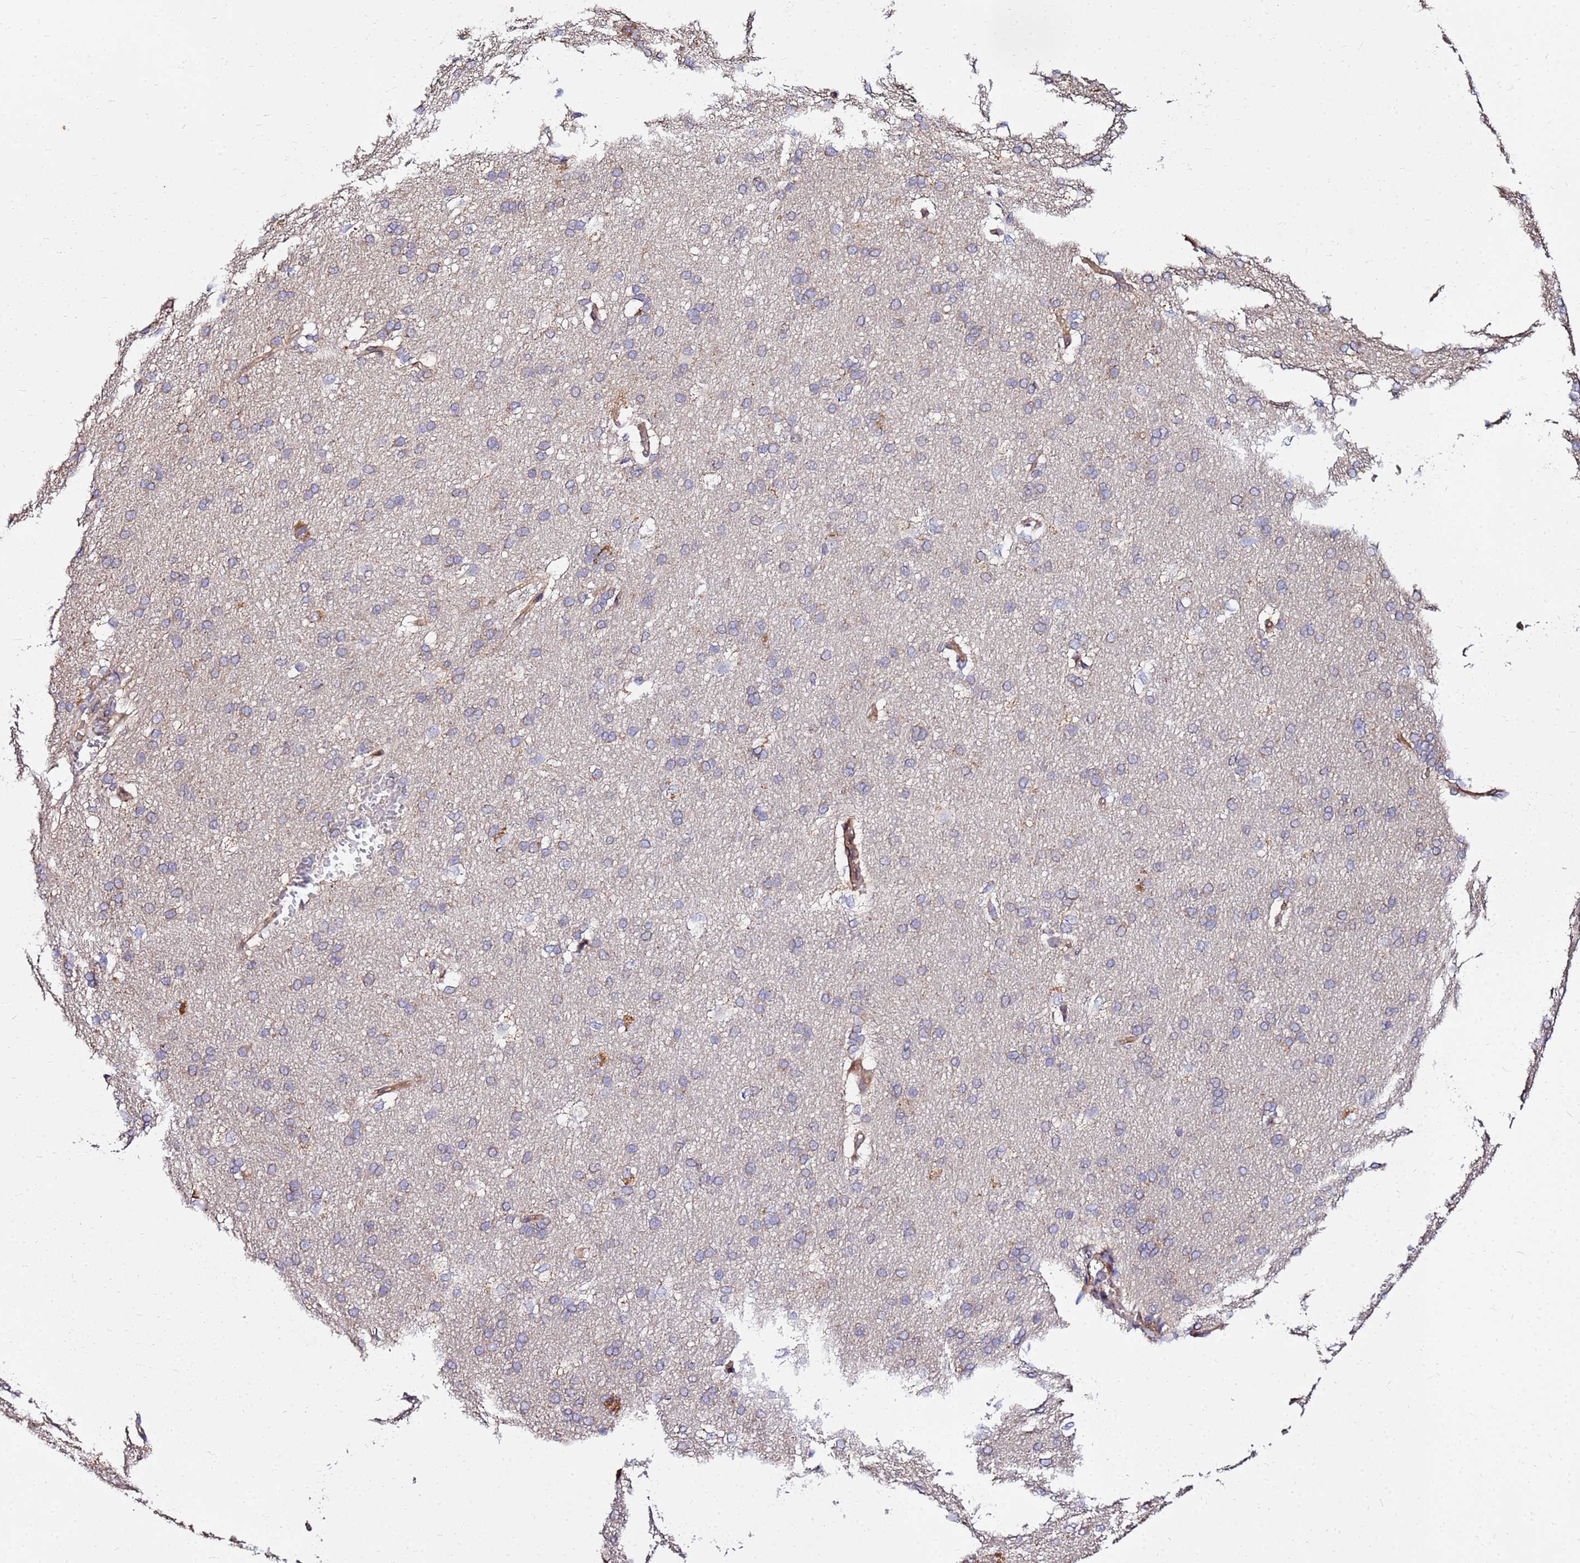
{"staining": {"intensity": "moderate", "quantity": ">75%", "location": "cytoplasmic/membranous"}, "tissue": "cerebral cortex", "cell_type": "Endothelial cells", "image_type": "normal", "snomed": [{"axis": "morphology", "description": "Normal tissue, NOS"}, {"axis": "topography", "description": "Cerebral cortex"}], "caption": "Brown immunohistochemical staining in normal human cerebral cortex demonstrates moderate cytoplasmic/membranous expression in about >75% of endothelial cells.", "gene": "WWC2", "patient": {"sex": "male", "age": 62}}